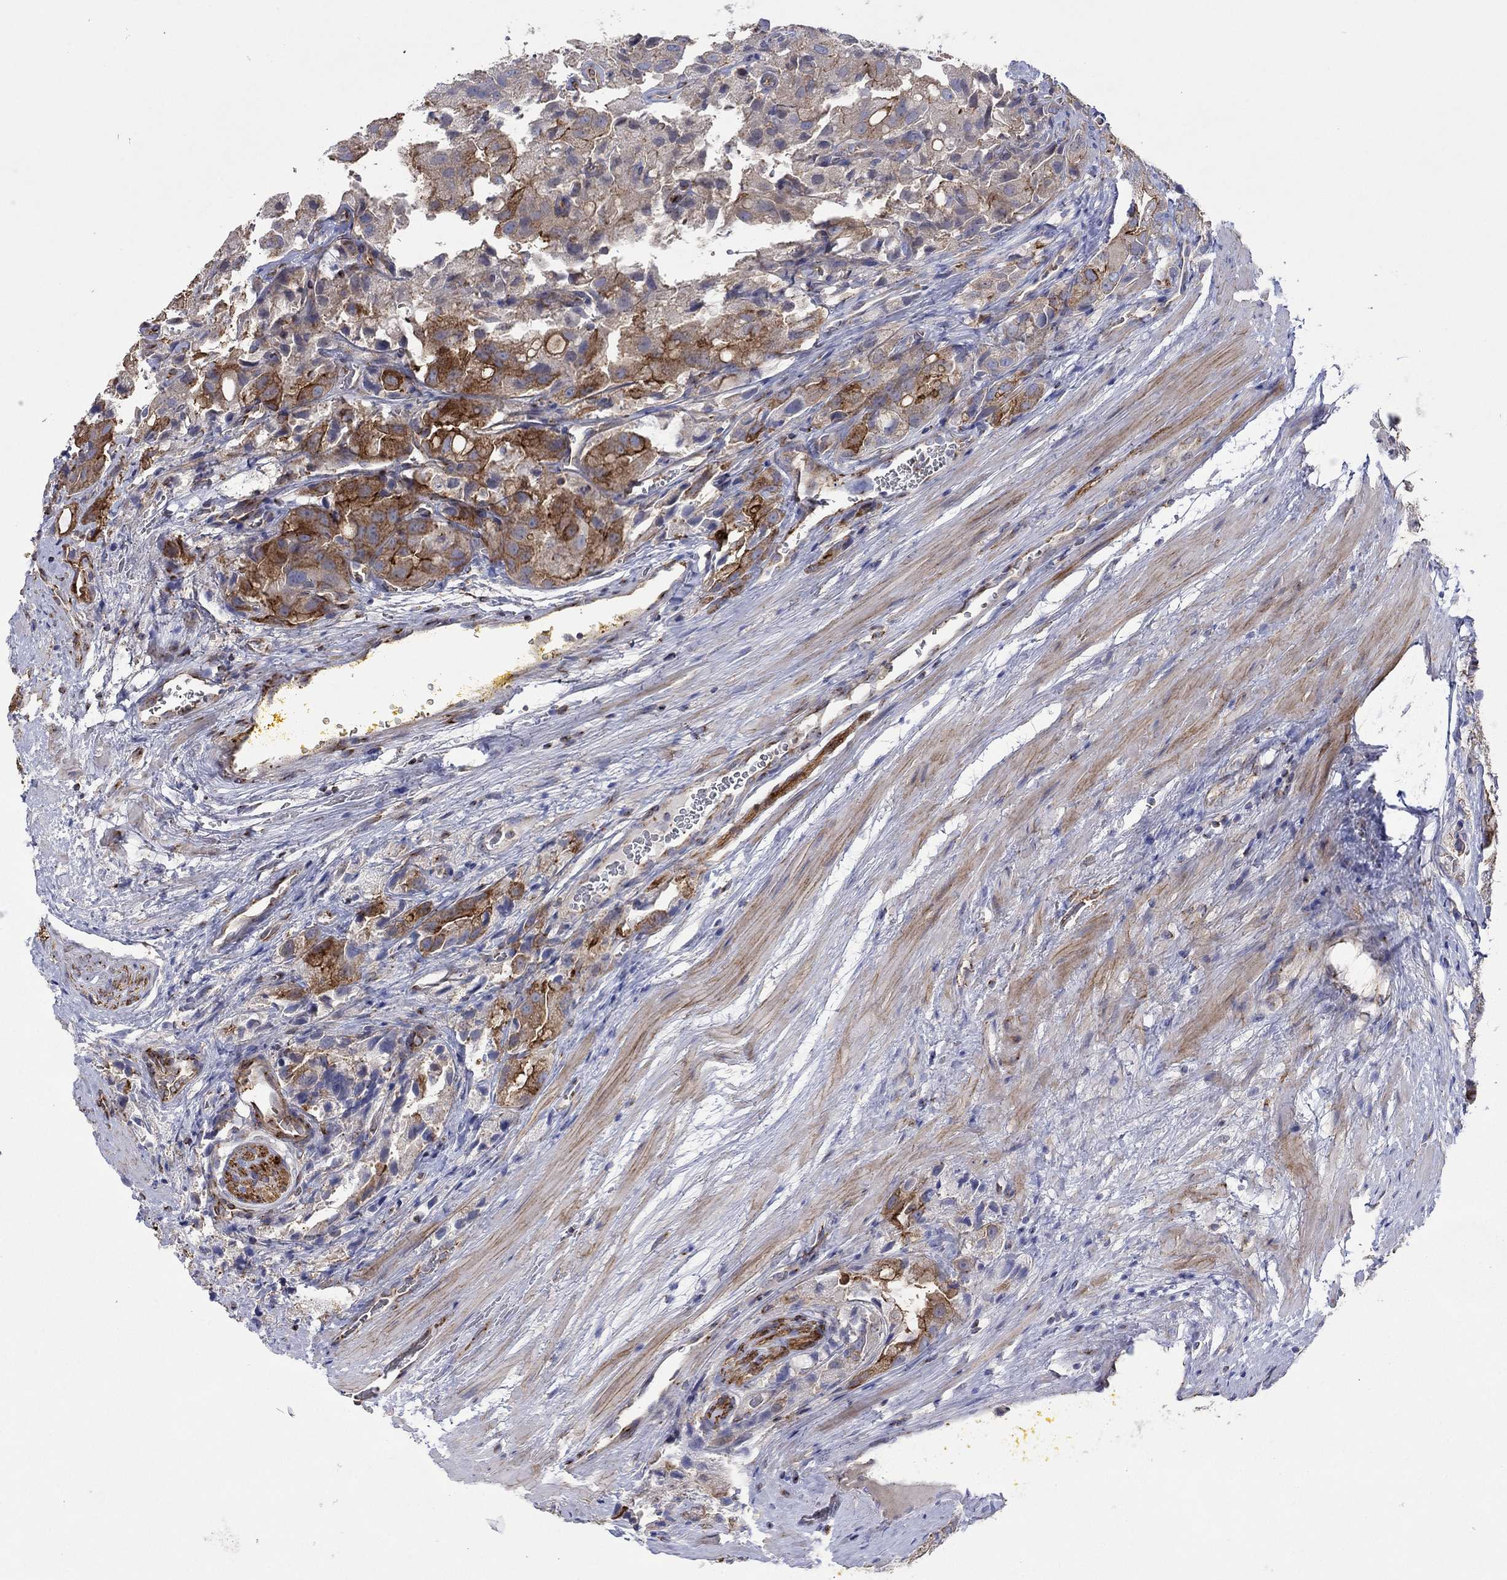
{"staining": {"intensity": "strong", "quantity": "<25%", "location": "cytoplasmic/membranous"}, "tissue": "prostate cancer", "cell_type": "Tumor cells", "image_type": "cancer", "snomed": [{"axis": "morphology", "description": "Adenocarcinoma, NOS"}, {"axis": "topography", "description": "Prostate and seminal vesicle, NOS"}, {"axis": "topography", "description": "Prostate"}], "caption": "Strong cytoplasmic/membranous staining for a protein is appreciated in about <25% of tumor cells of adenocarcinoma (prostate) using immunohistochemistry (IHC).", "gene": "TPRN", "patient": {"sex": "male", "age": 67}}